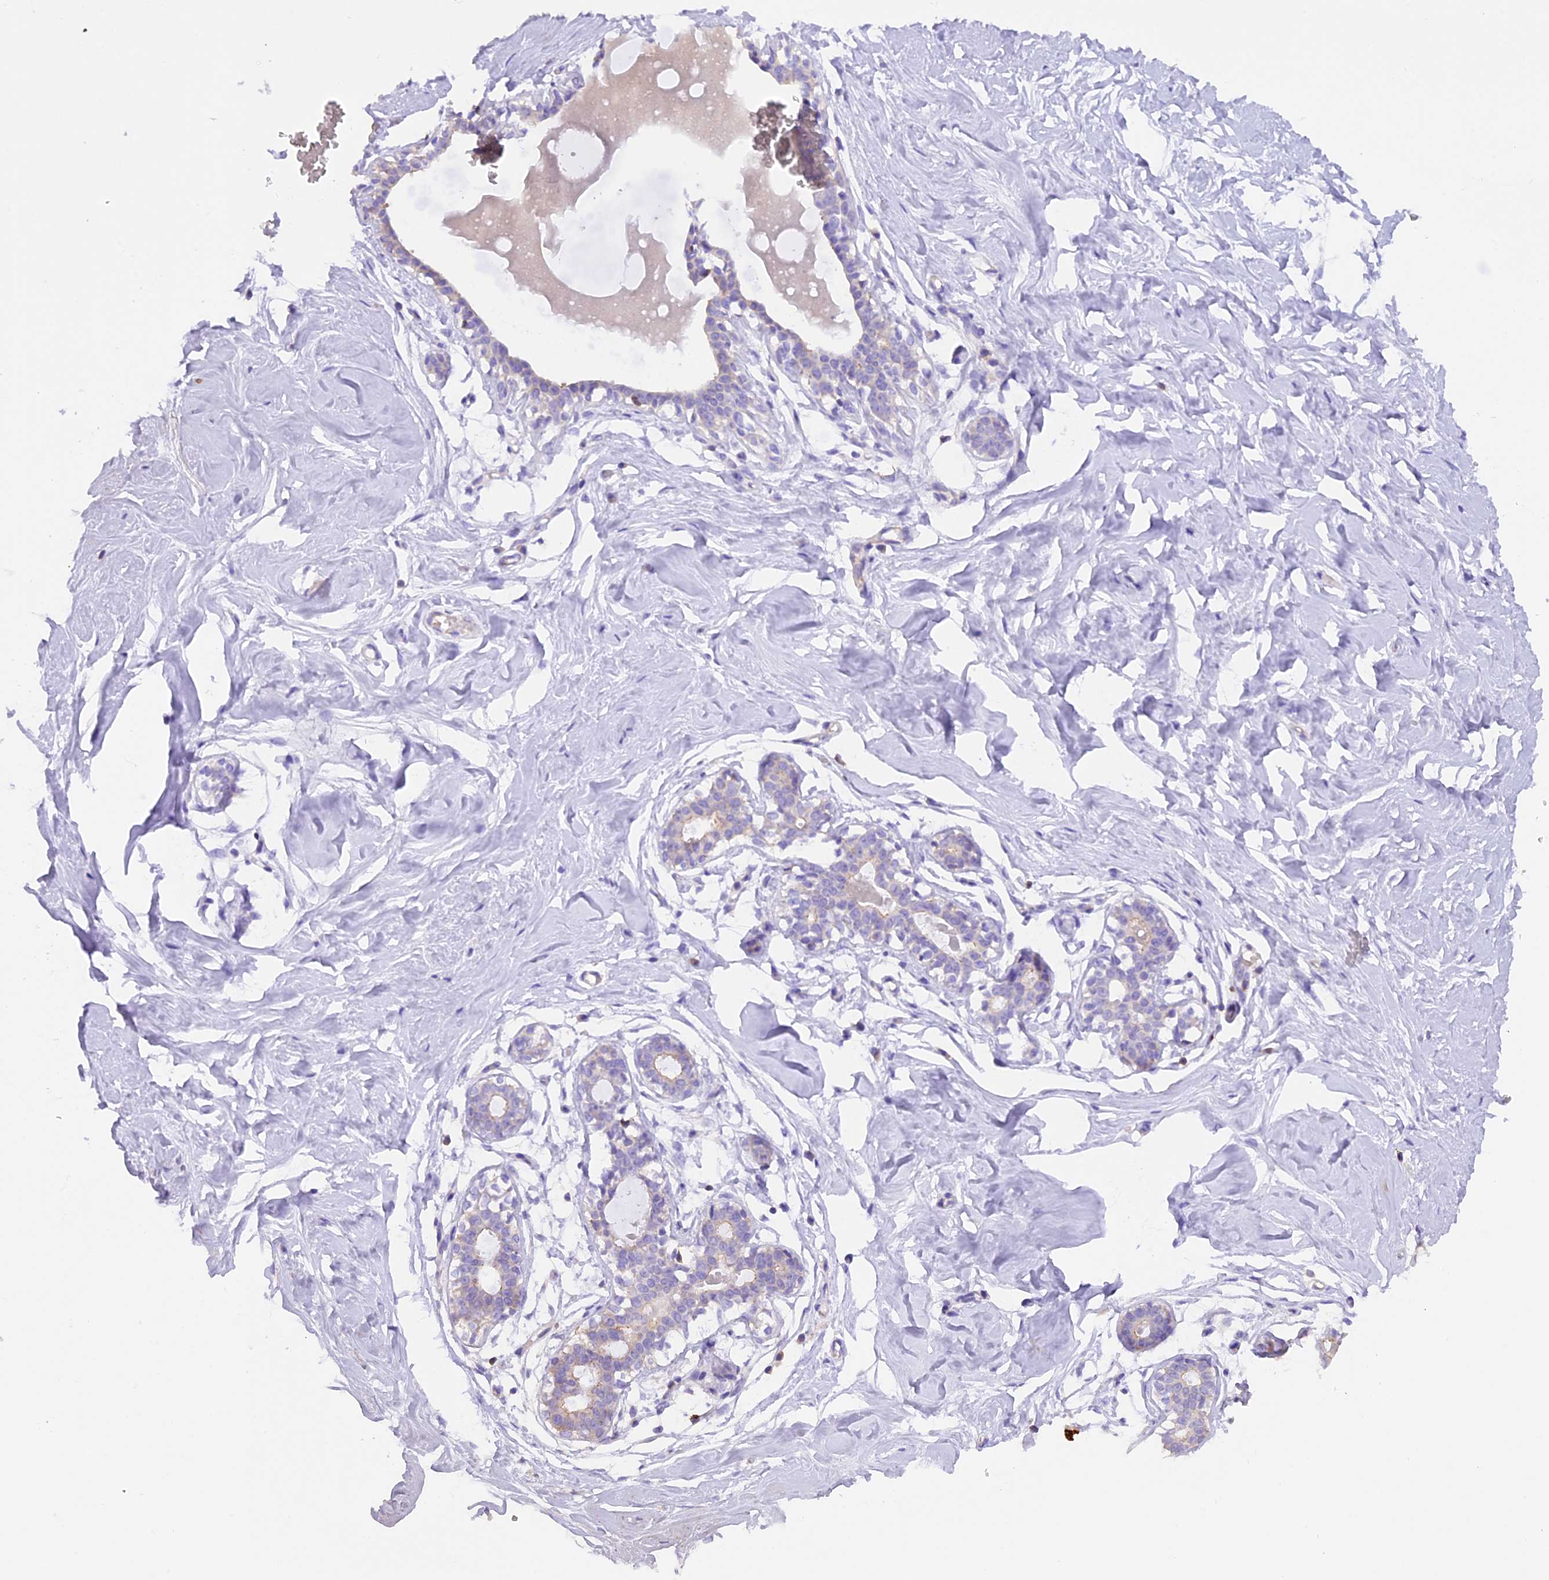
{"staining": {"intensity": "negative", "quantity": "none", "location": "none"}, "tissue": "breast", "cell_type": "Adipocytes", "image_type": "normal", "snomed": [{"axis": "morphology", "description": "Normal tissue, NOS"}, {"axis": "morphology", "description": "Adenoma, NOS"}, {"axis": "topography", "description": "Breast"}], "caption": "This is a micrograph of immunohistochemistry (IHC) staining of unremarkable breast, which shows no positivity in adipocytes. (Brightfield microscopy of DAB immunohistochemistry (IHC) at high magnification).", "gene": "FAM193A", "patient": {"sex": "female", "age": 23}}